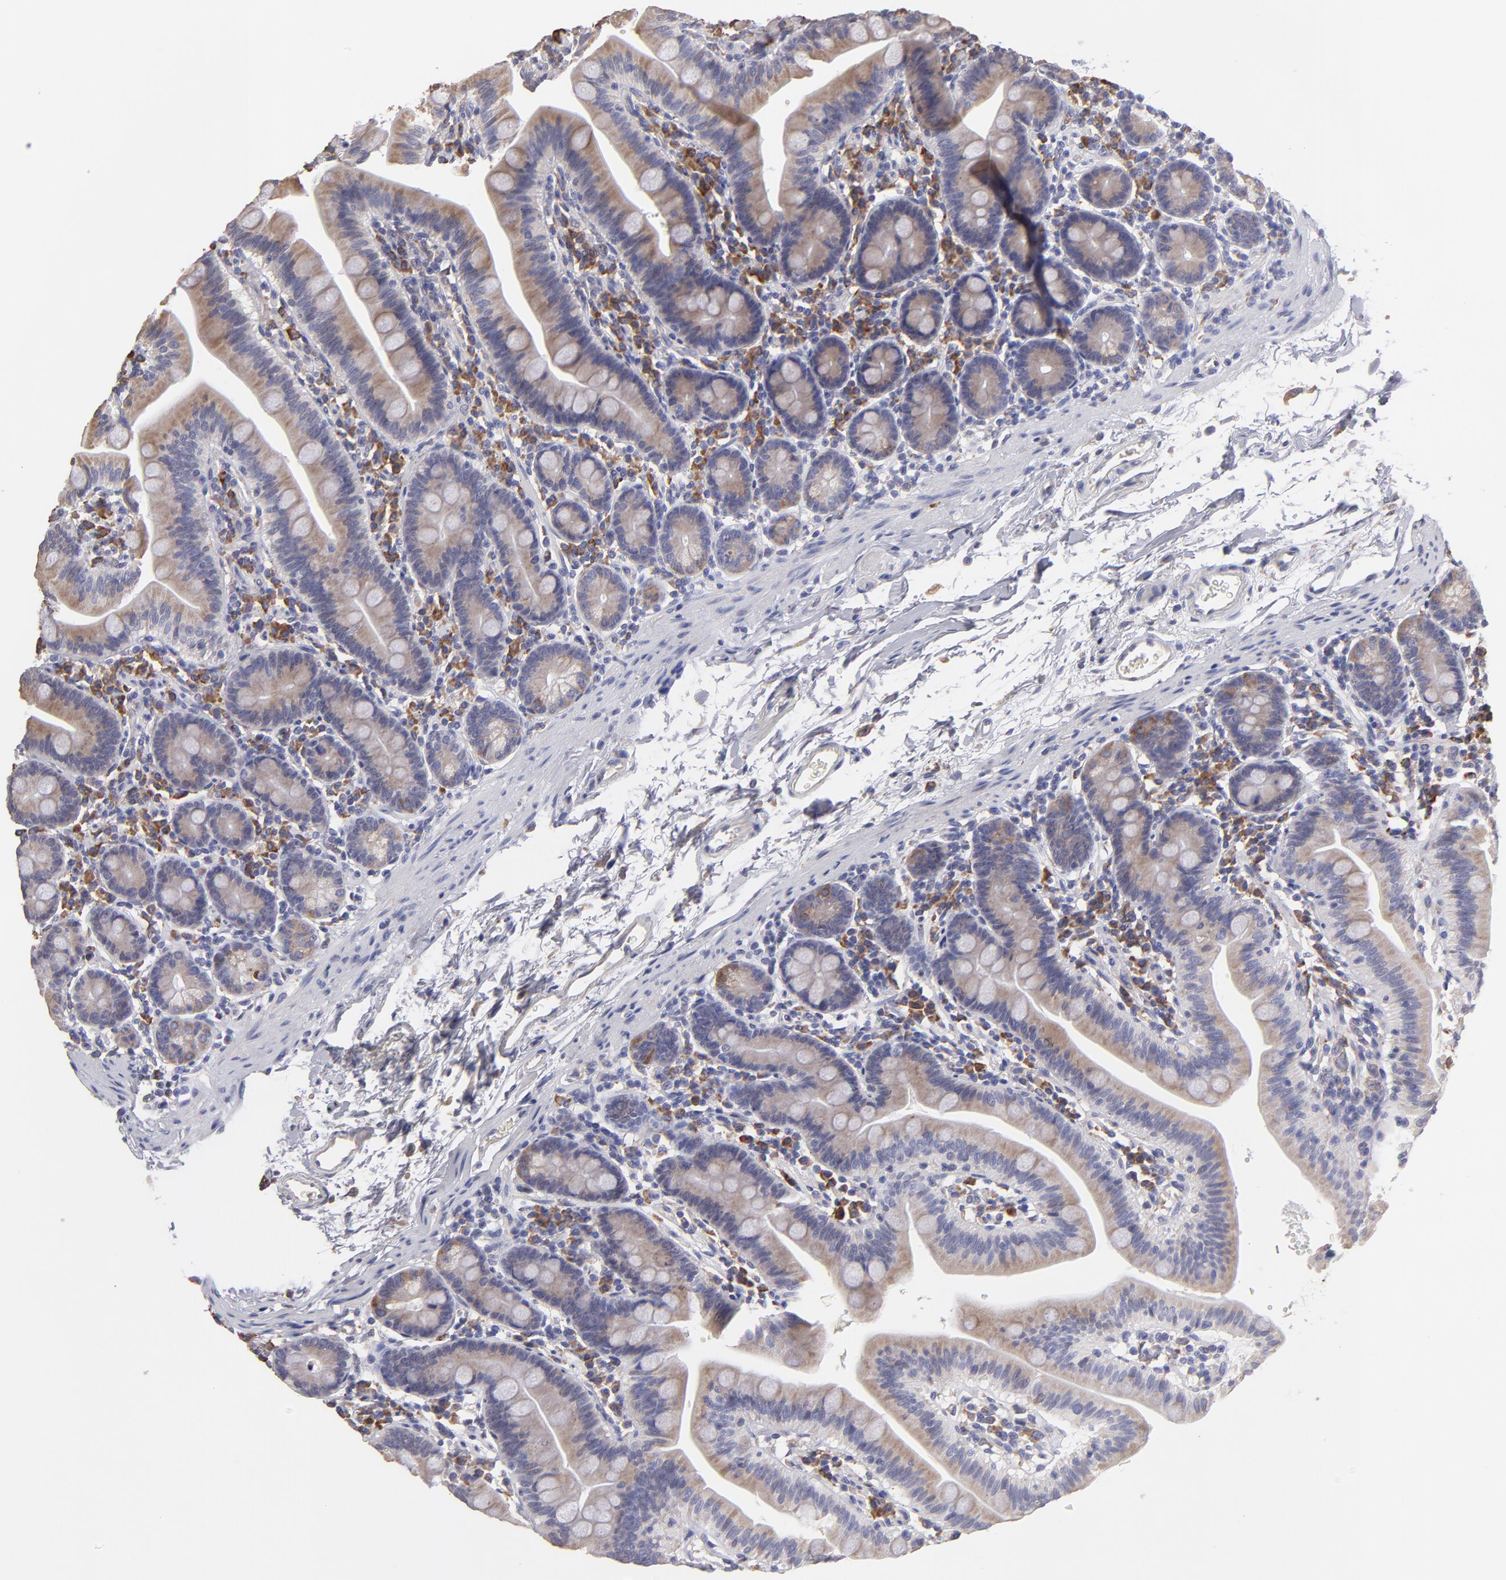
{"staining": {"intensity": "weak", "quantity": ">75%", "location": "cytoplasmic/membranous"}, "tissue": "small intestine", "cell_type": "Glandular cells", "image_type": "normal", "snomed": [{"axis": "morphology", "description": "Normal tissue, NOS"}, {"axis": "topography", "description": "Small intestine"}], "caption": "Weak cytoplasmic/membranous protein positivity is present in about >75% of glandular cells in small intestine.", "gene": "CALR", "patient": {"sex": "male", "age": 79}}